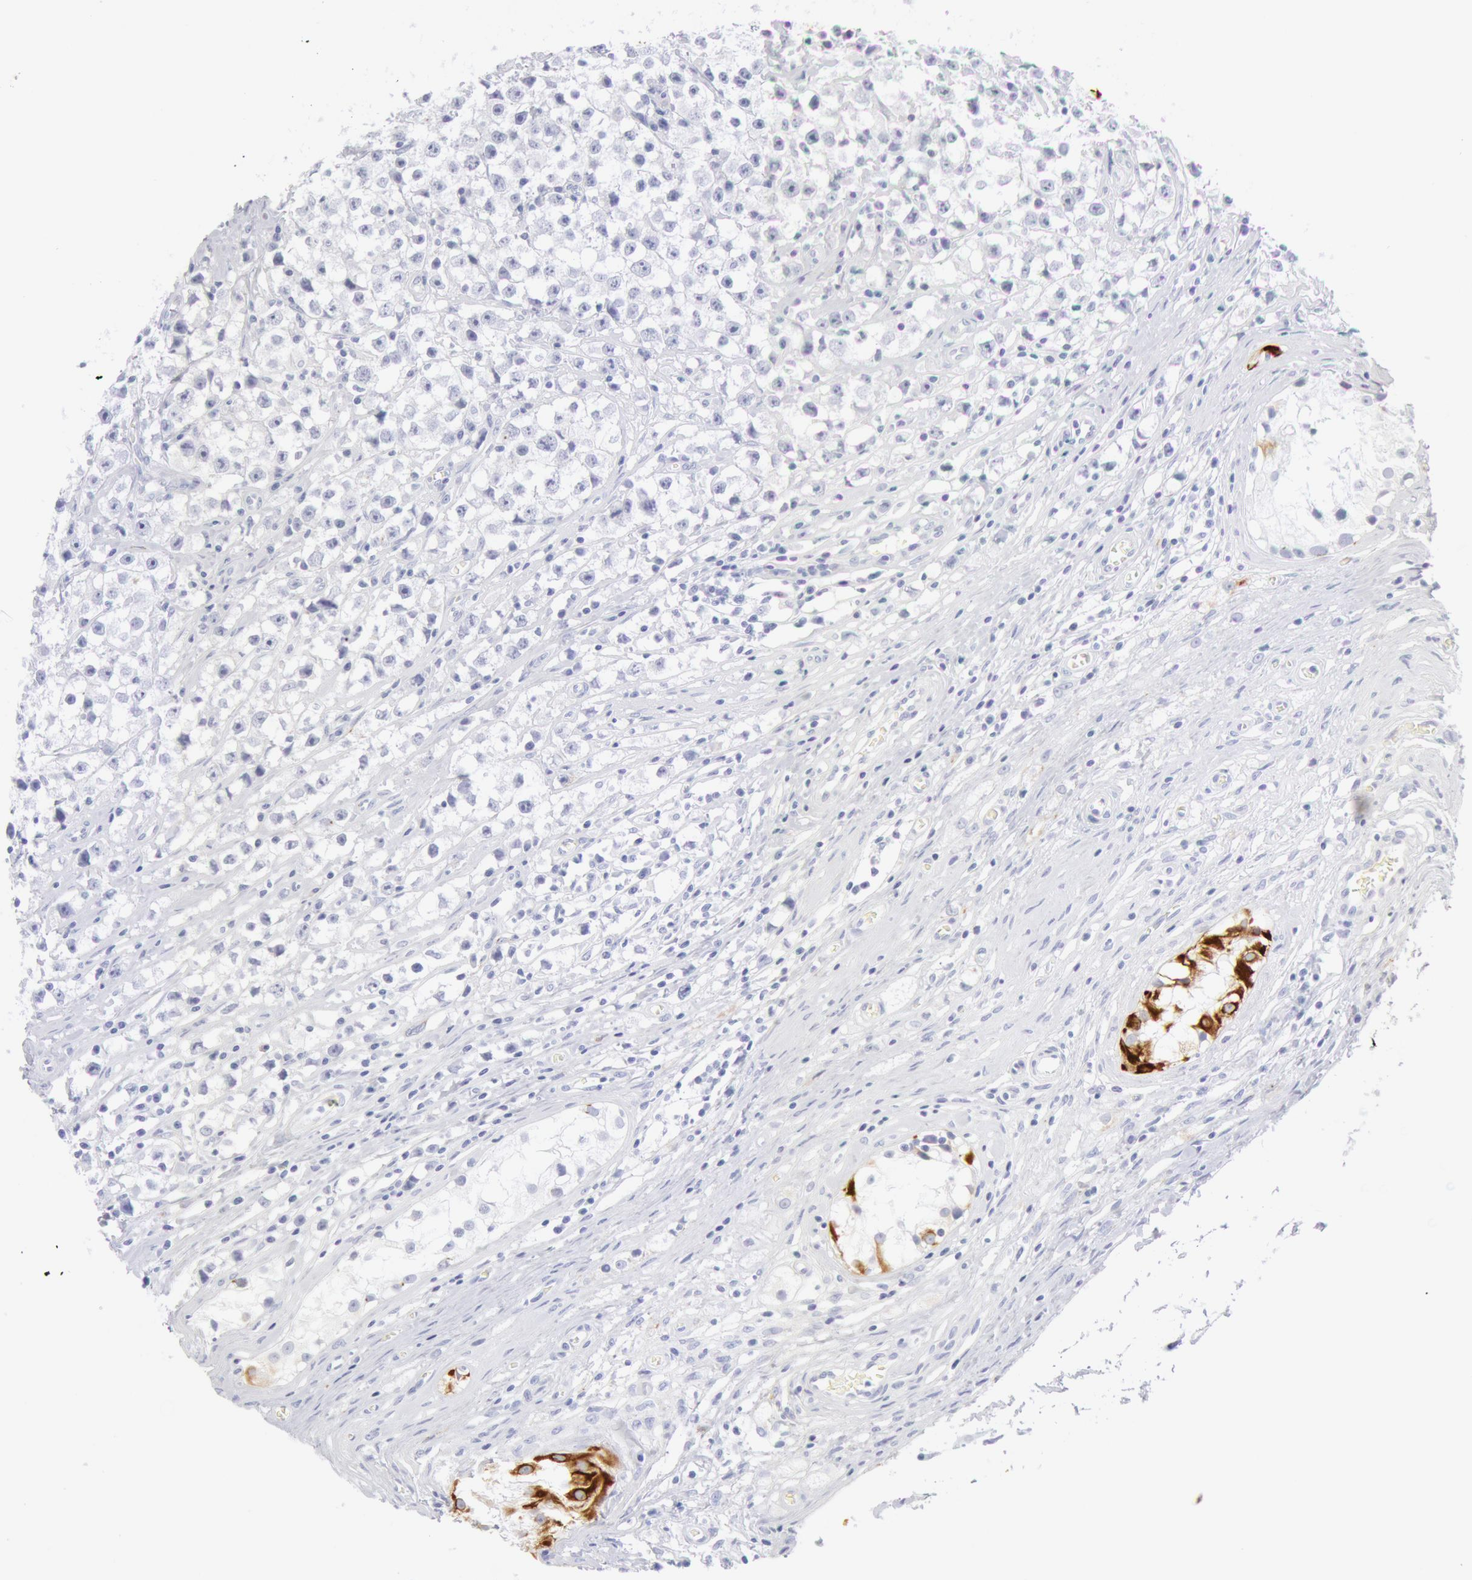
{"staining": {"intensity": "negative", "quantity": "none", "location": "none"}, "tissue": "testis cancer", "cell_type": "Tumor cells", "image_type": "cancer", "snomed": [{"axis": "morphology", "description": "Seminoma, NOS"}, {"axis": "topography", "description": "Testis"}], "caption": "This is an immunohistochemistry (IHC) histopathology image of human seminoma (testis). There is no expression in tumor cells.", "gene": "KRT8", "patient": {"sex": "male", "age": 35}}